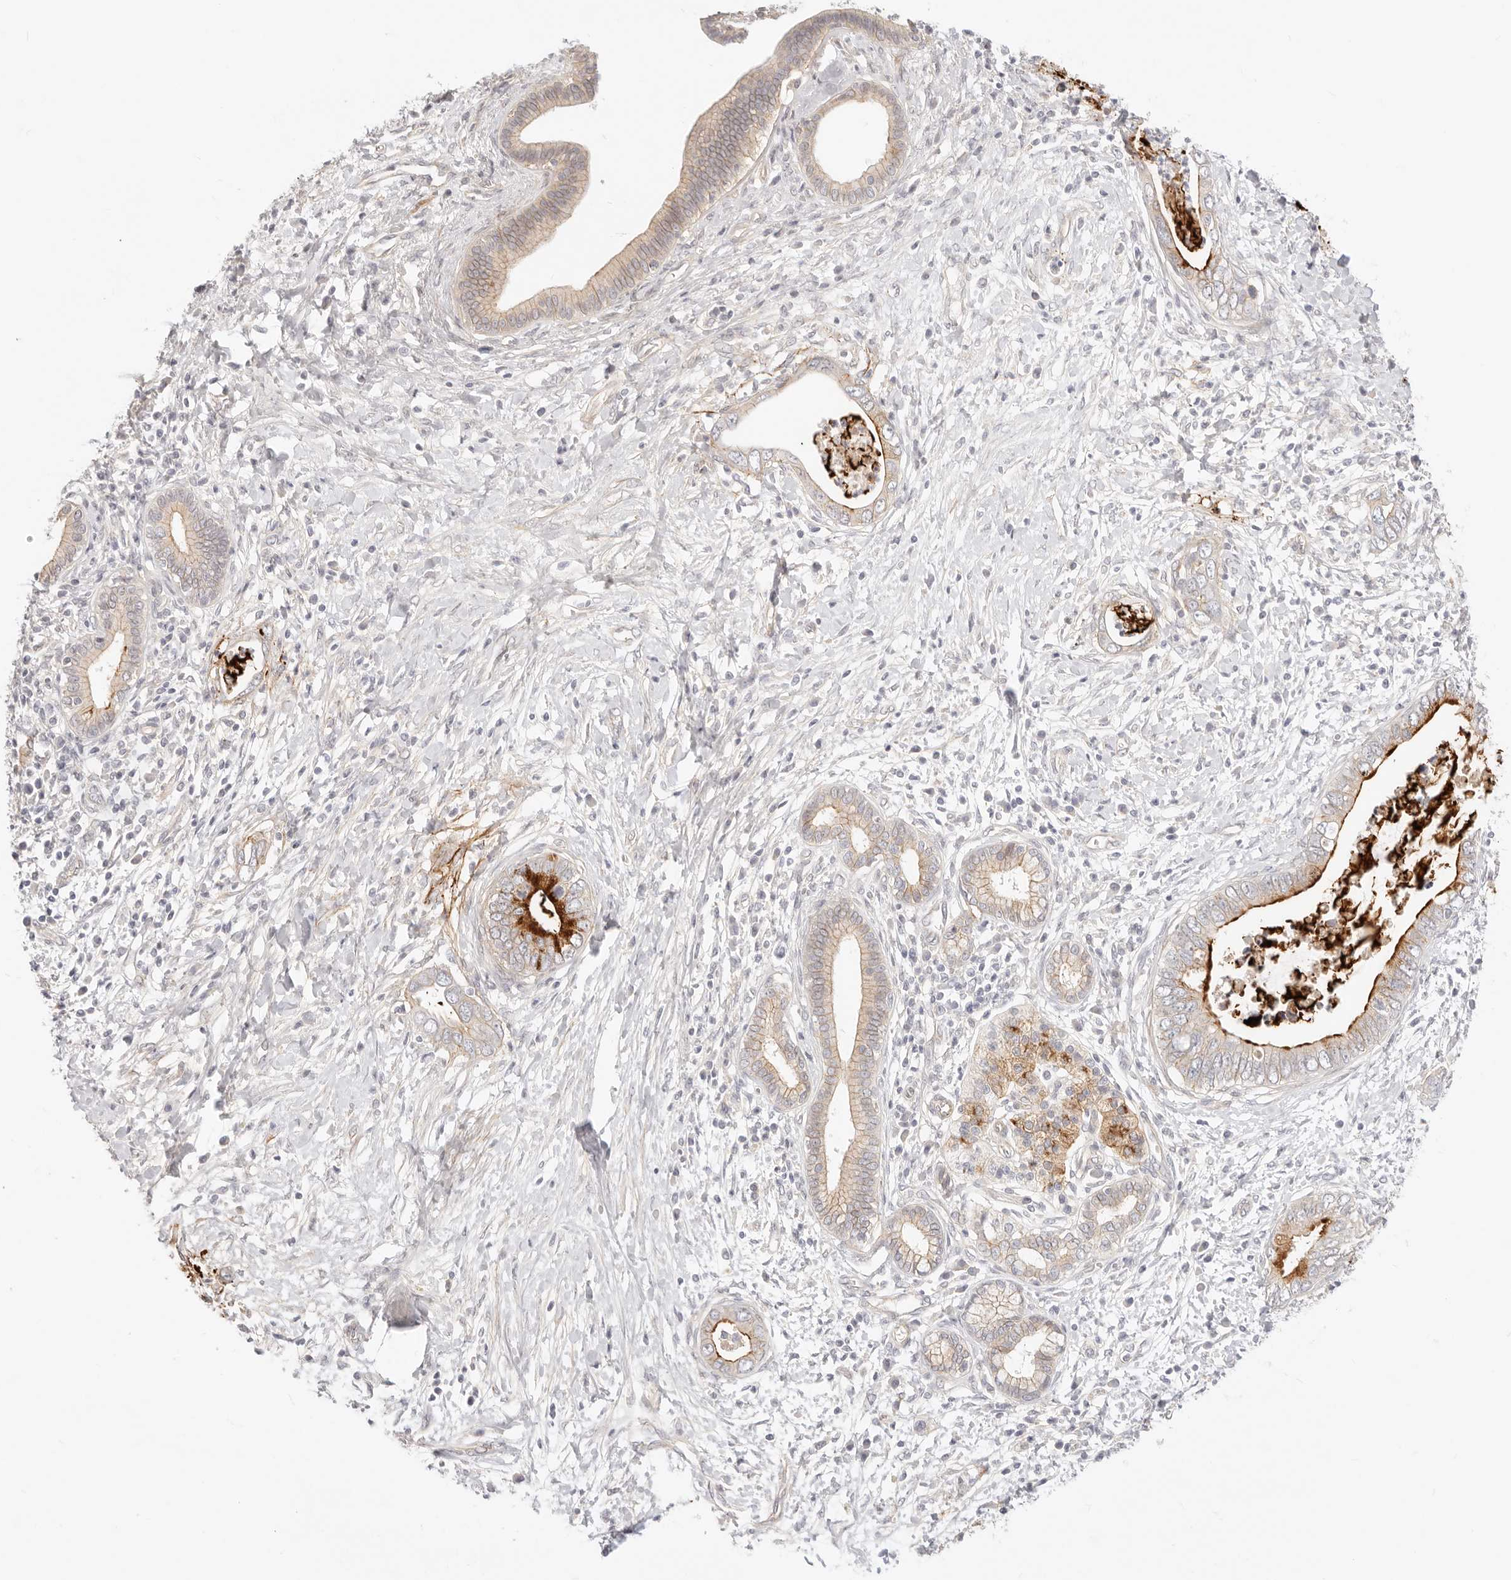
{"staining": {"intensity": "moderate", "quantity": "<25%", "location": "cytoplasmic/membranous"}, "tissue": "pancreatic cancer", "cell_type": "Tumor cells", "image_type": "cancer", "snomed": [{"axis": "morphology", "description": "Adenocarcinoma, NOS"}, {"axis": "topography", "description": "Pancreas"}], "caption": "Moderate cytoplasmic/membranous protein staining is appreciated in about <25% of tumor cells in pancreatic cancer. Nuclei are stained in blue.", "gene": "UBXN10", "patient": {"sex": "male", "age": 75}}